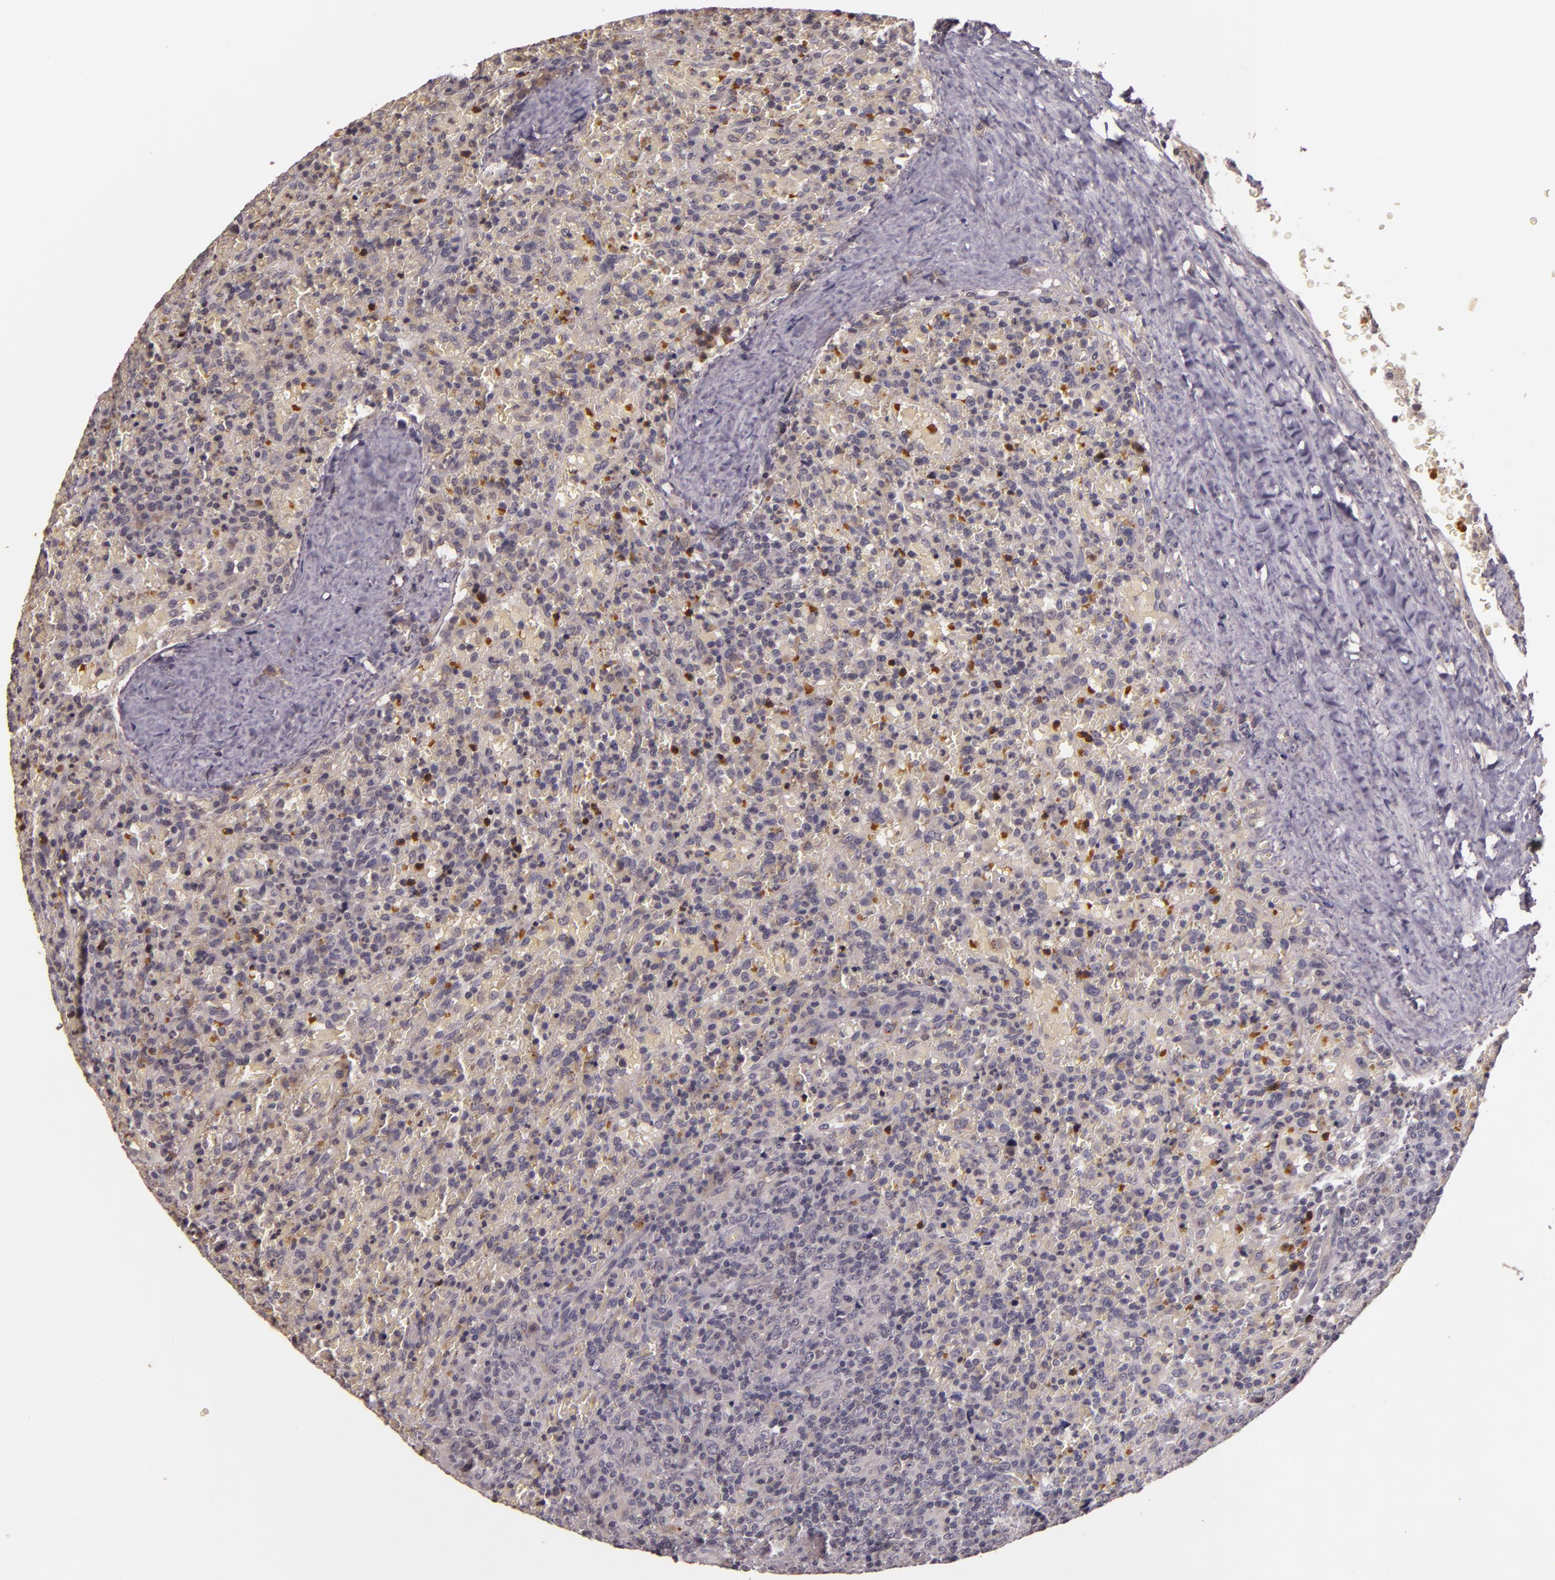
{"staining": {"intensity": "negative", "quantity": "none", "location": "none"}, "tissue": "lymphoma", "cell_type": "Tumor cells", "image_type": "cancer", "snomed": [{"axis": "morphology", "description": "Malignant lymphoma, non-Hodgkin's type, High grade"}, {"axis": "topography", "description": "Spleen"}, {"axis": "topography", "description": "Lymph node"}], "caption": "IHC micrograph of human high-grade malignant lymphoma, non-Hodgkin's type stained for a protein (brown), which displays no positivity in tumor cells.", "gene": "TFF1", "patient": {"sex": "female", "age": 70}}